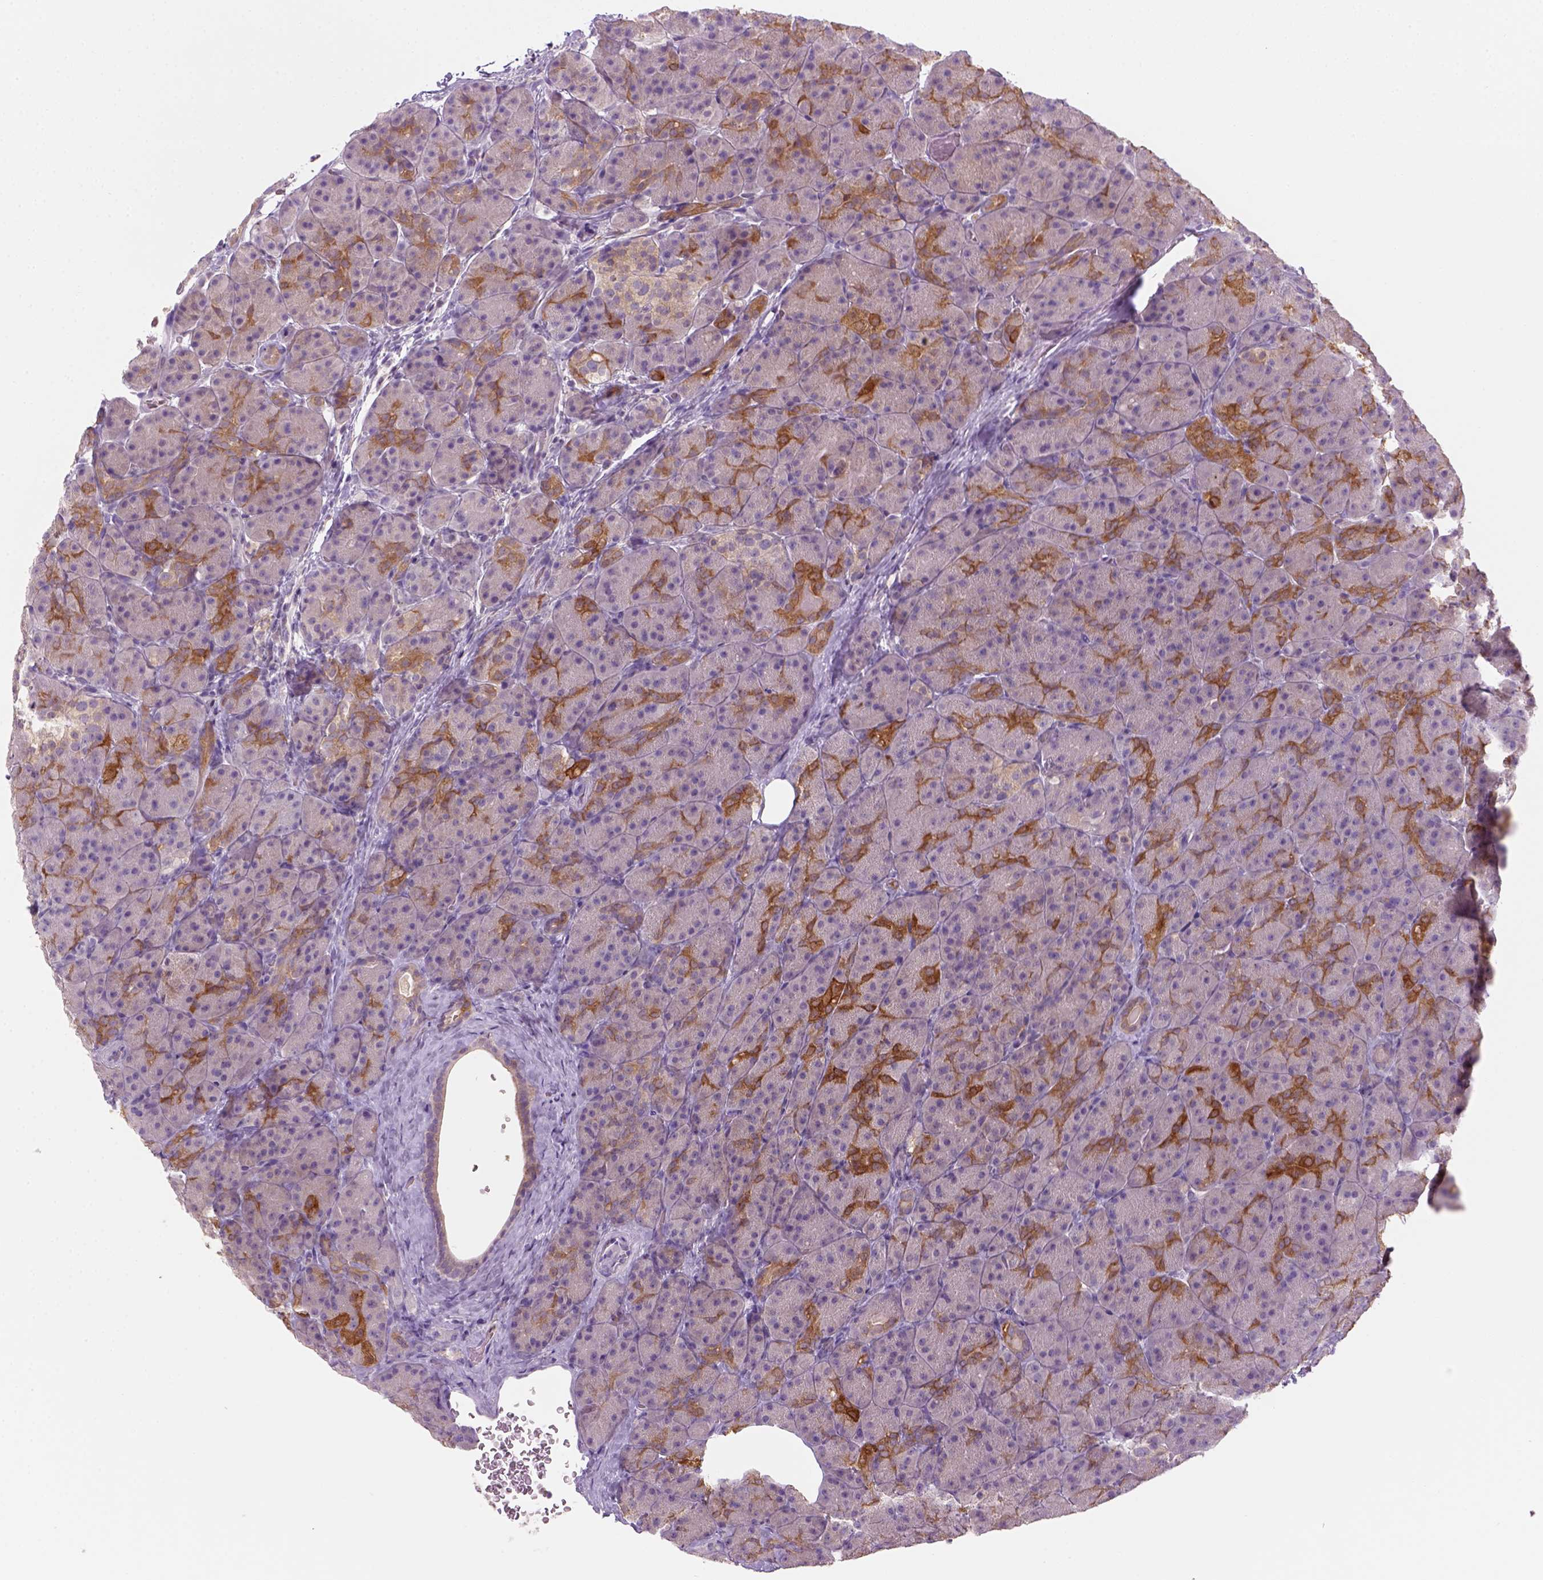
{"staining": {"intensity": "strong", "quantity": "<25%", "location": "cytoplasmic/membranous"}, "tissue": "pancreas", "cell_type": "Exocrine glandular cells", "image_type": "normal", "snomed": [{"axis": "morphology", "description": "Normal tissue, NOS"}, {"axis": "topography", "description": "Pancreas"}], "caption": "A medium amount of strong cytoplasmic/membranous expression is present in approximately <25% of exocrine glandular cells in unremarkable pancreas.", "gene": "GOT1", "patient": {"sex": "male", "age": 57}}